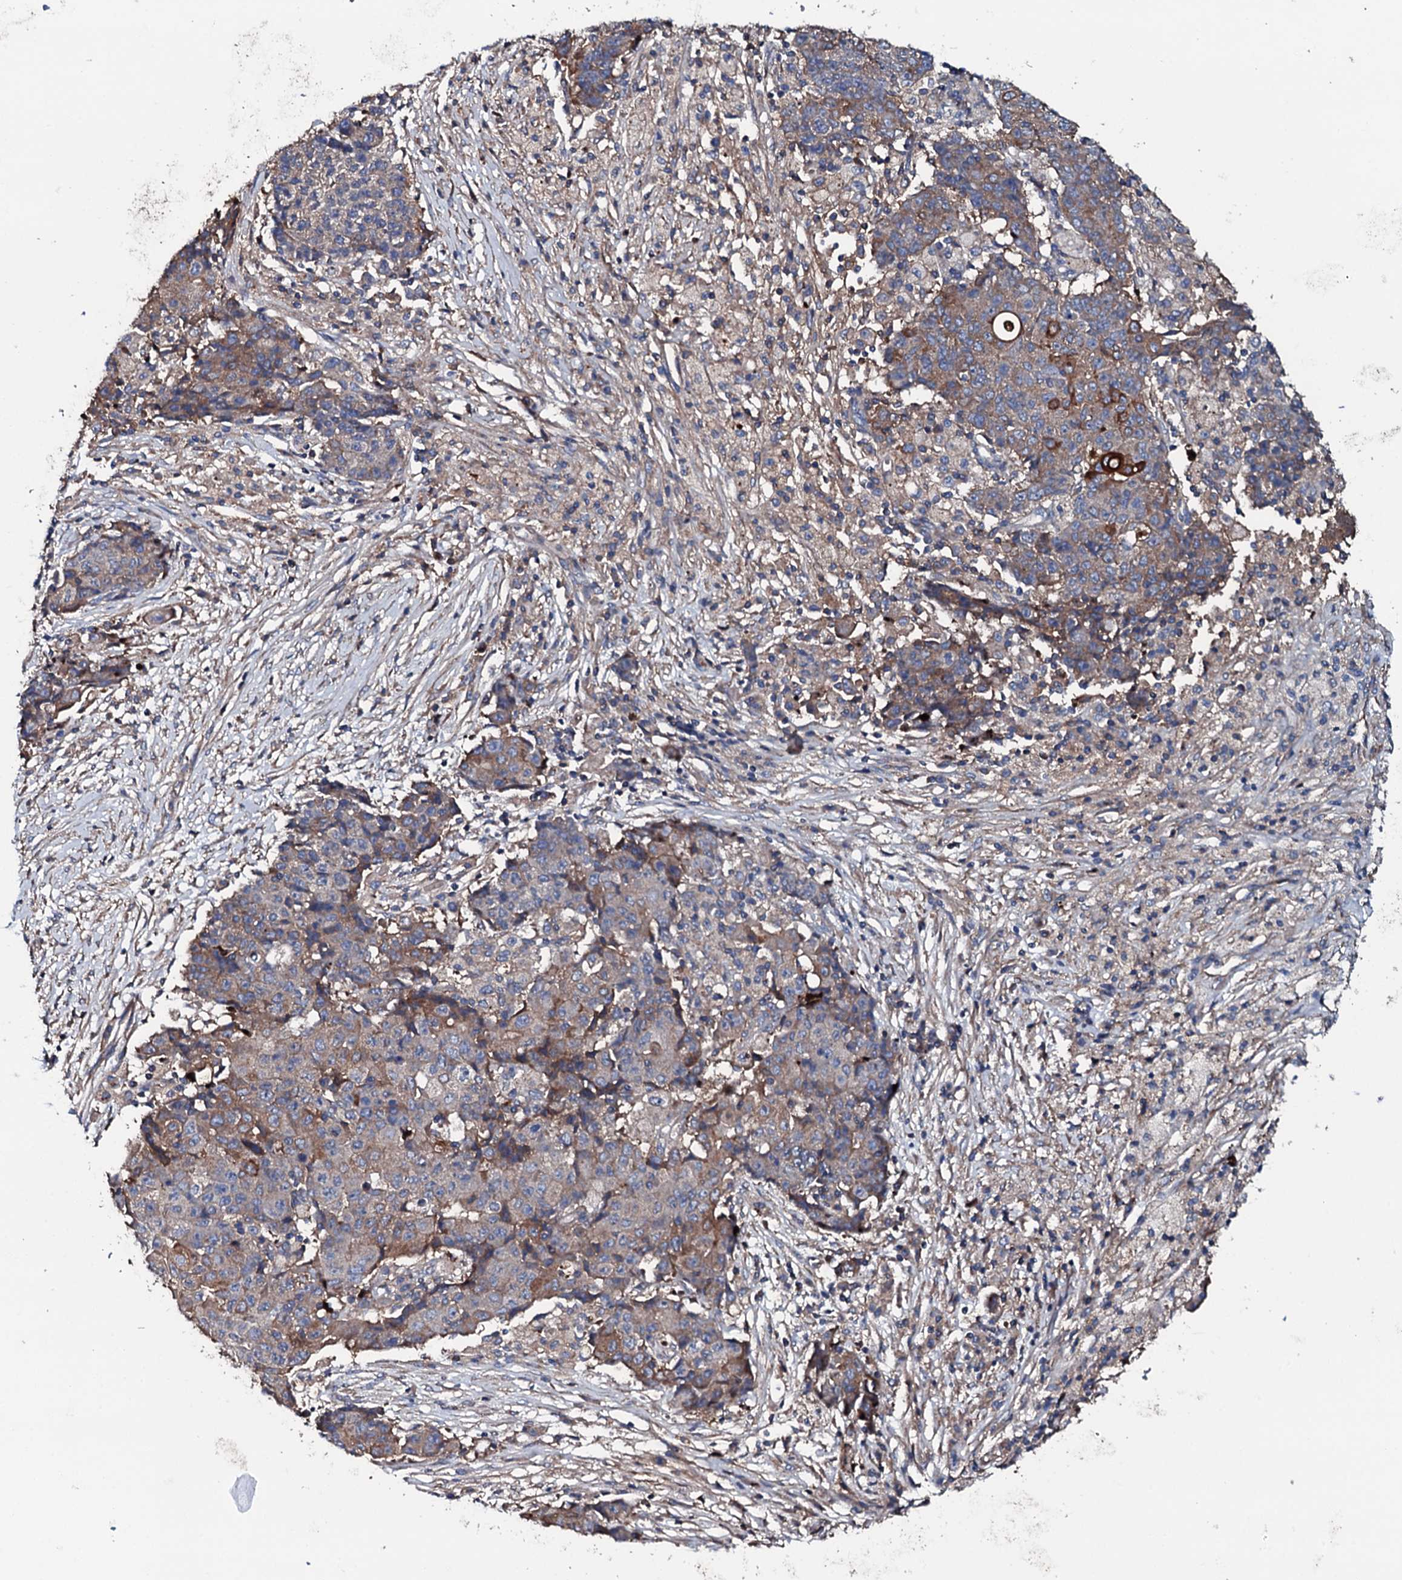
{"staining": {"intensity": "moderate", "quantity": "<25%", "location": "cytoplasmic/membranous"}, "tissue": "ovarian cancer", "cell_type": "Tumor cells", "image_type": "cancer", "snomed": [{"axis": "morphology", "description": "Carcinoma, endometroid"}, {"axis": "topography", "description": "Ovary"}], "caption": "A brown stain shows moderate cytoplasmic/membranous expression of a protein in human endometroid carcinoma (ovarian) tumor cells.", "gene": "NEK1", "patient": {"sex": "female", "age": 42}}